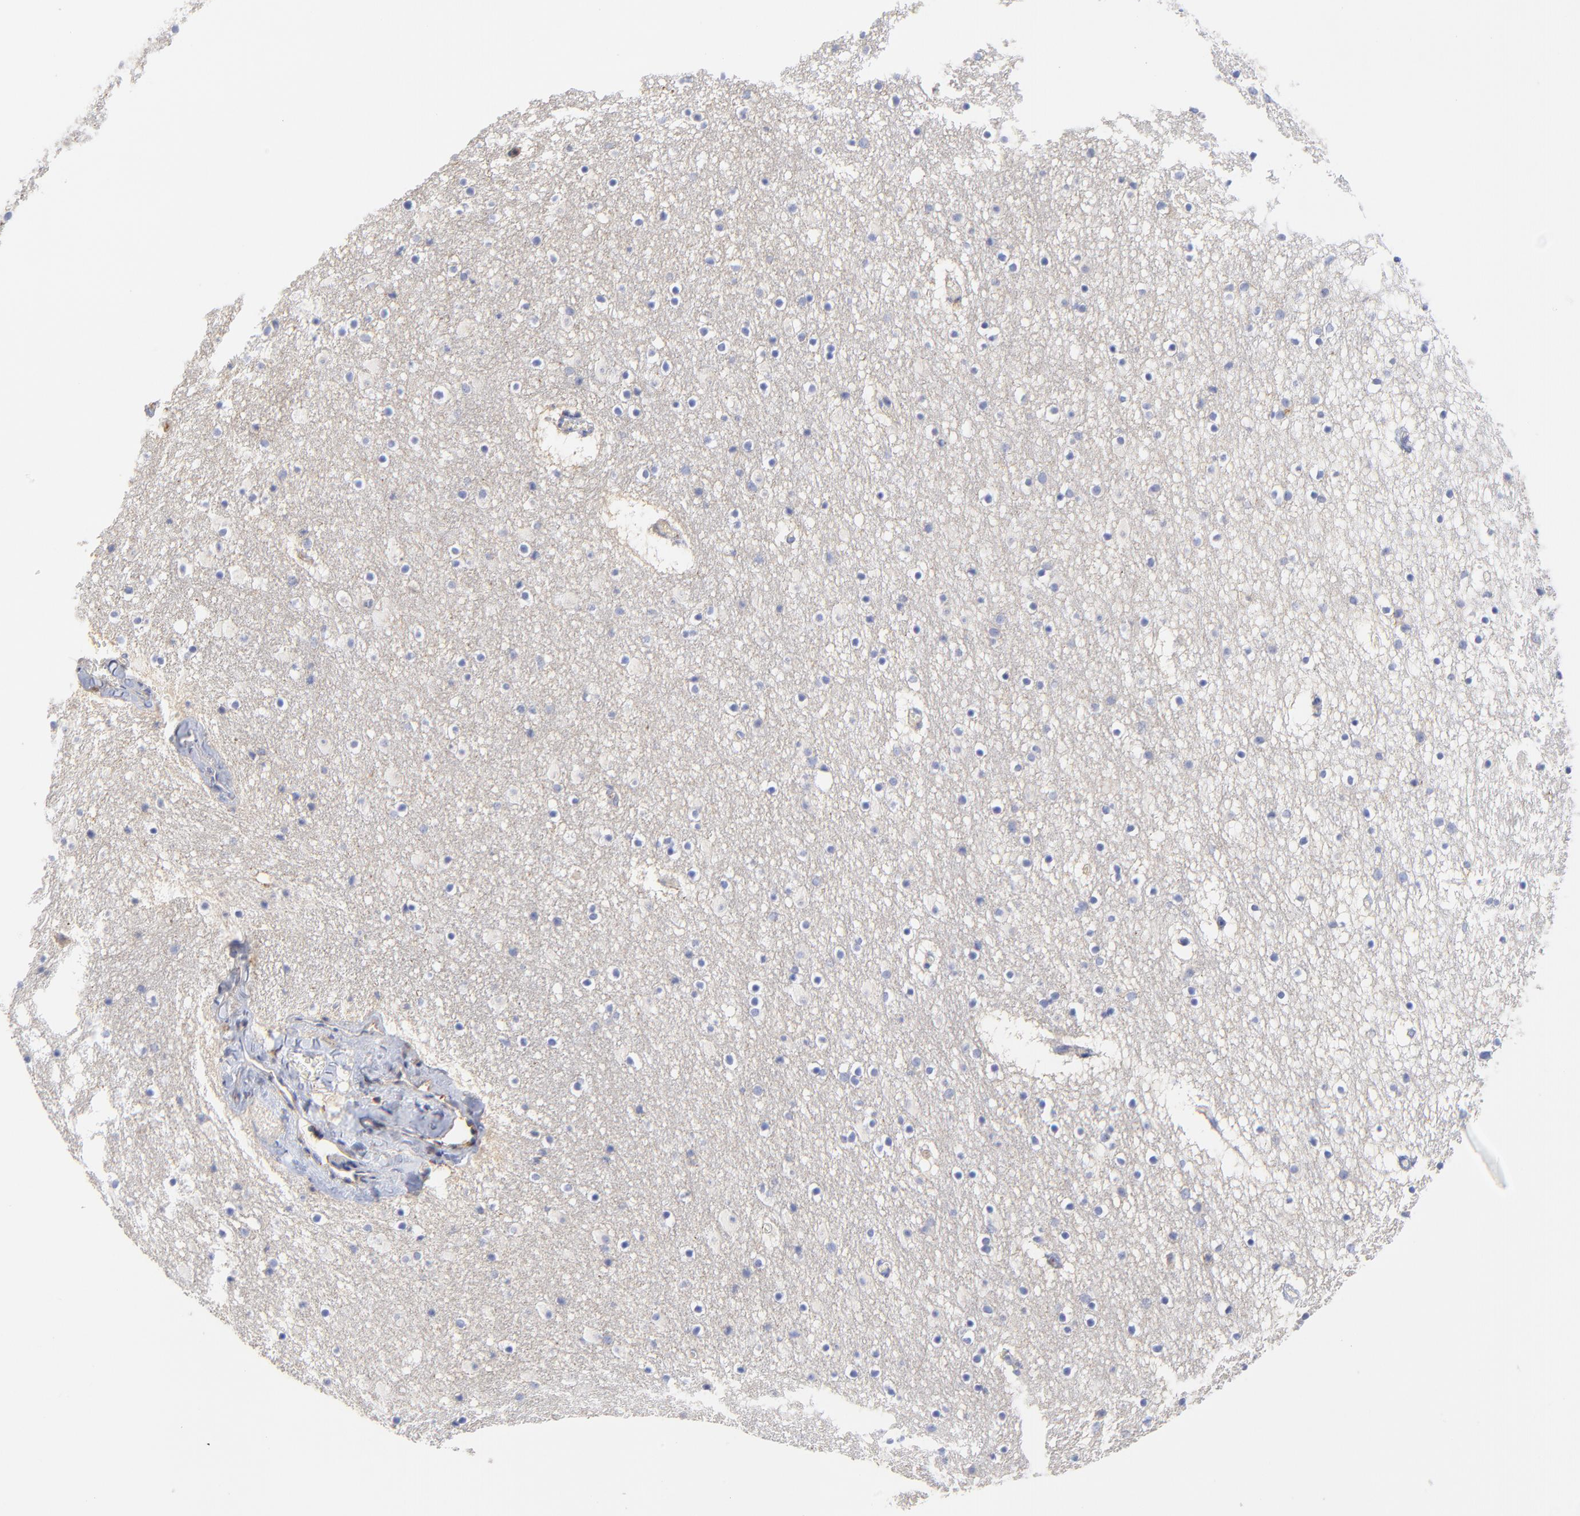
{"staining": {"intensity": "negative", "quantity": "none", "location": "none"}, "tissue": "caudate", "cell_type": "Glial cells", "image_type": "normal", "snomed": [{"axis": "morphology", "description": "Normal tissue, NOS"}, {"axis": "topography", "description": "Lateral ventricle wall"}], "caption": "A photomicrograph of human caudate is negative for staining in glial cells.", "gene": "MDGA2", "patient": {"sex": "male", "age": 45}}